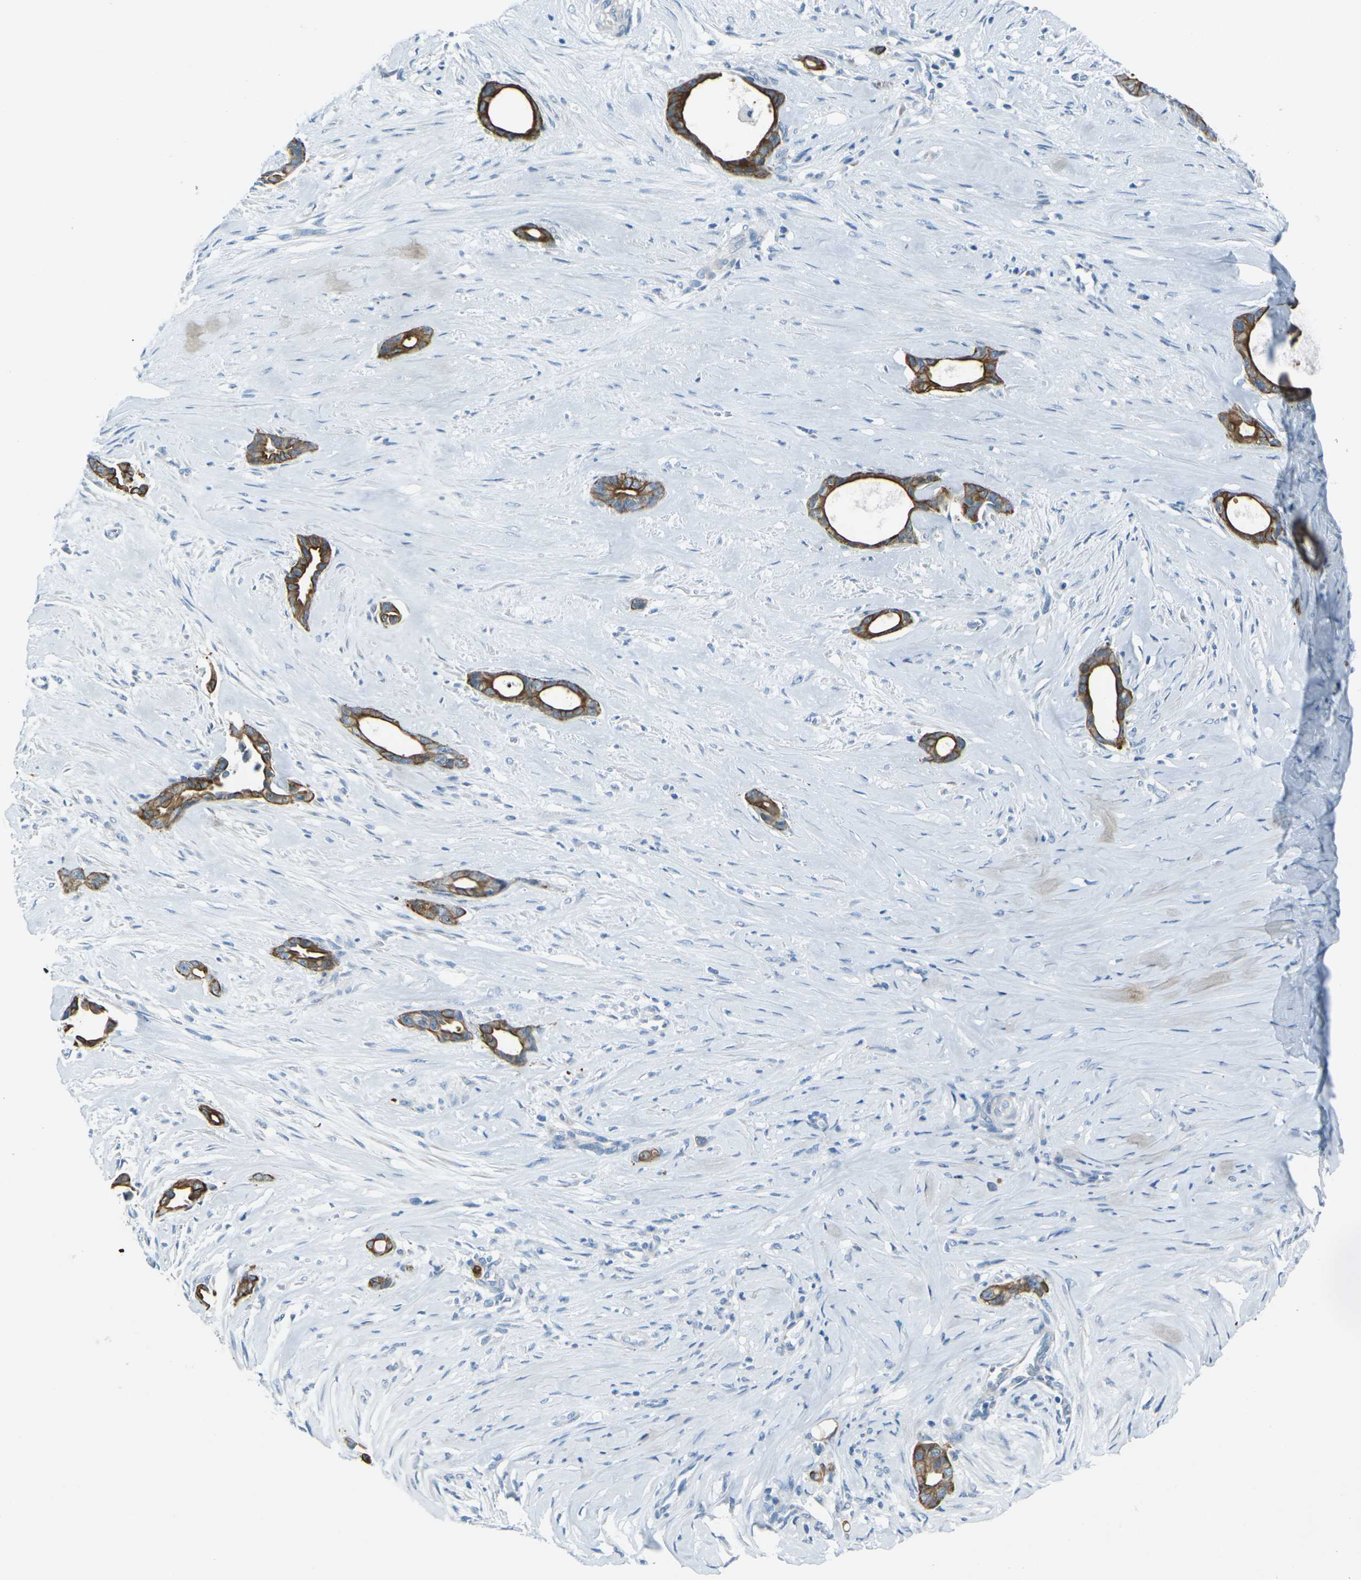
{"staining": {"intensity": "strong", "quantity": ">75%", "location": "cytoplasmic/membranous"}, "tissue": "liver cancer", "cell_type": "Tumor cells", "image_type": "cancer", "snomed": [{"axis": "morphology", "description": "Cholangiocarcinoma"}, {"axis": "topography", "description": "Liver"}], "caption": "Immunohistochemistry image of liver cancer stained for a protein (brown), which exhibits high levels of strong cytoplasmic/membranous staining in about >75% of tumor cells.", "gene": "ANKRD46", "patient": {"sex": "female", "age": 55}}